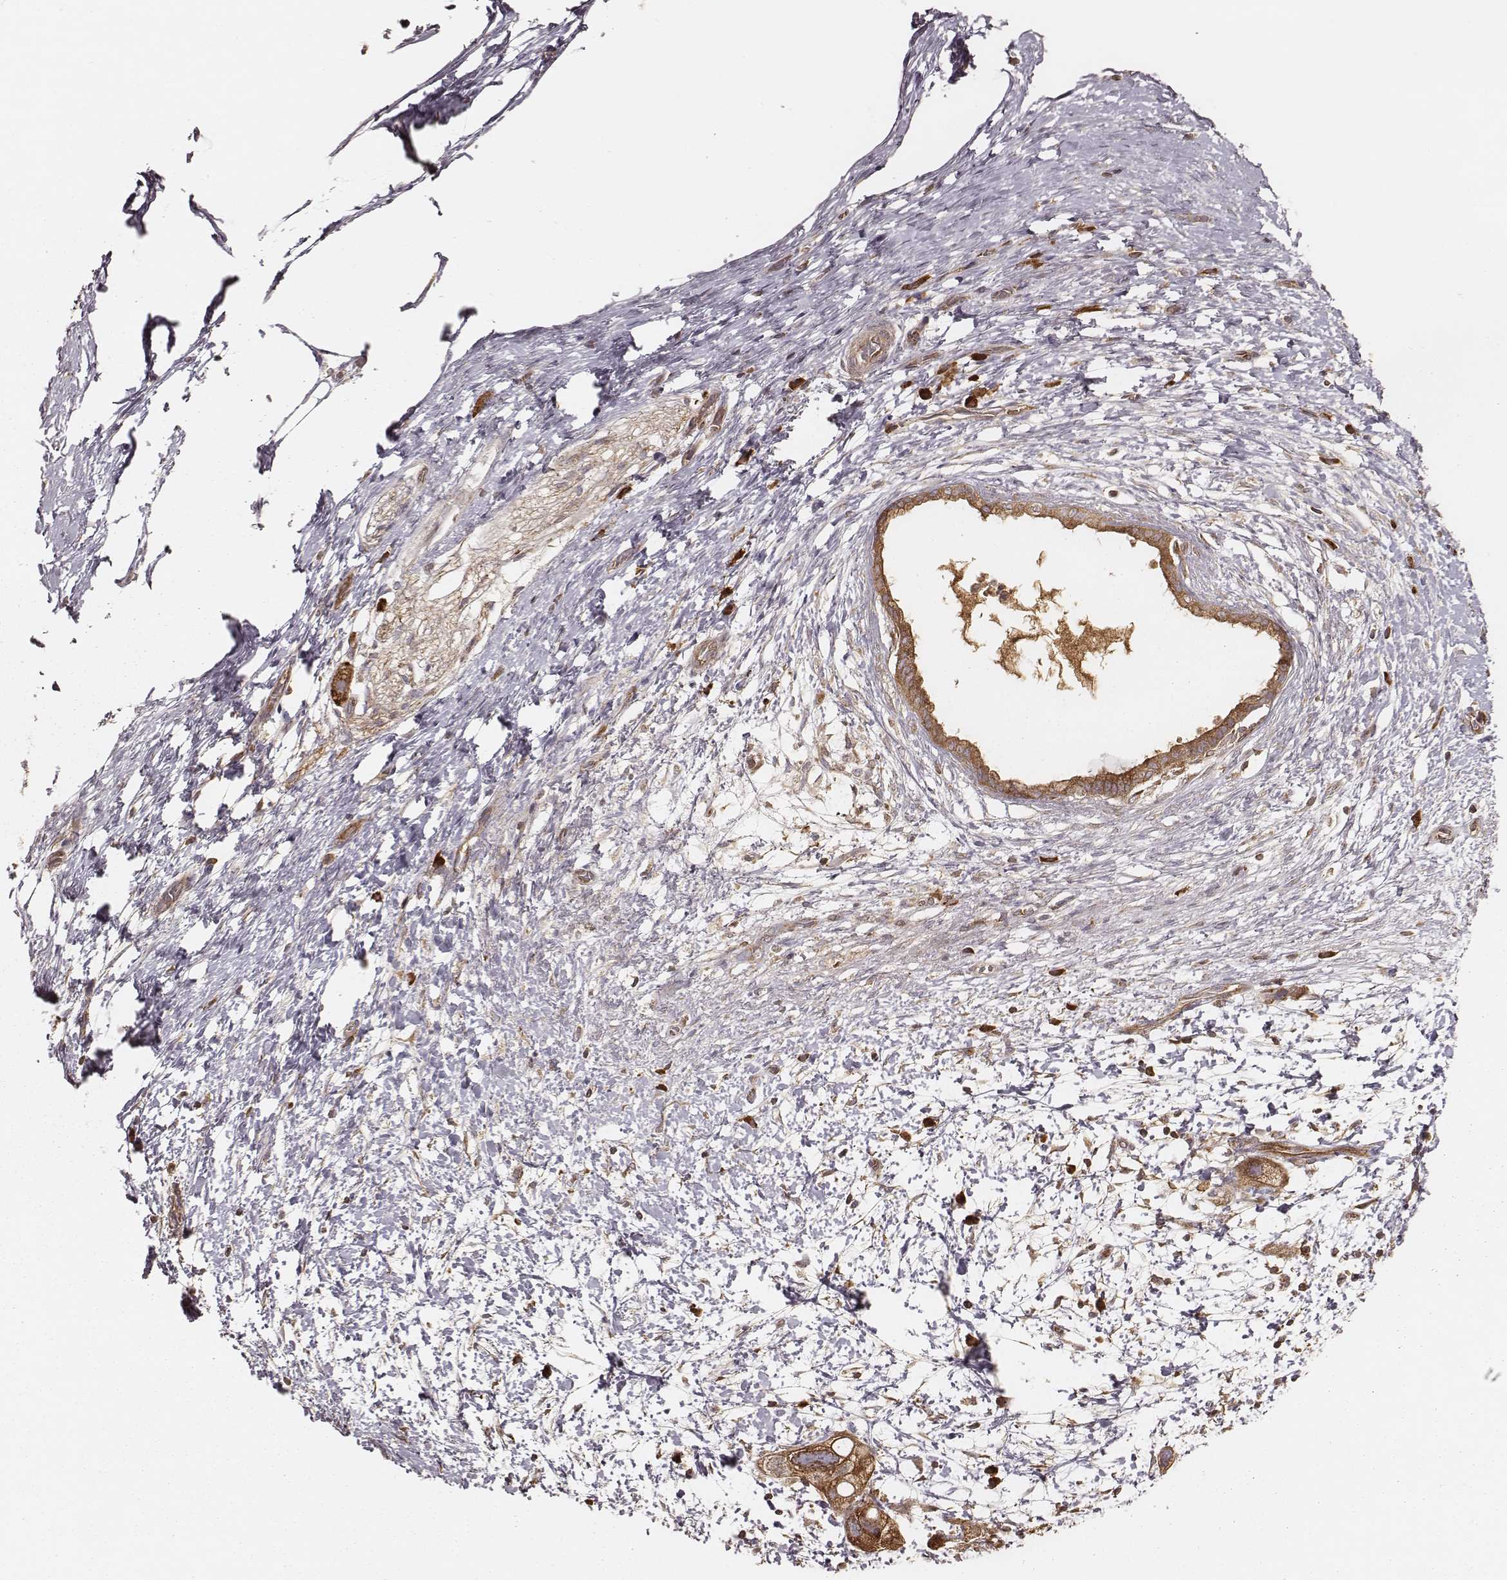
{"staining": {"intensity": "strong", "quantity": ">75%", "location": "cytoplasmic/membranous"}, "tissue": "pancreatic cancer", "cell_type": "Tumor cells", "image_type": "cancer", "snomed": [{"axis": "morphology", "description": "Adenocarcinoma, NOS"}, {"axis": "topography", "description": "Pancreas"}], "caption": "Adenocarcinoma (pancreatic) stained with DAB (3,3'-diaminobenzidine) immunohistochemistry (IHC) shows high levels of strong cytoplasmic/membranous positivity in approximately >75% of tumor cells. Nuclei are stained in blue.", "gene": "CARS1", "patient": {"sex": "female", "age": 72}}